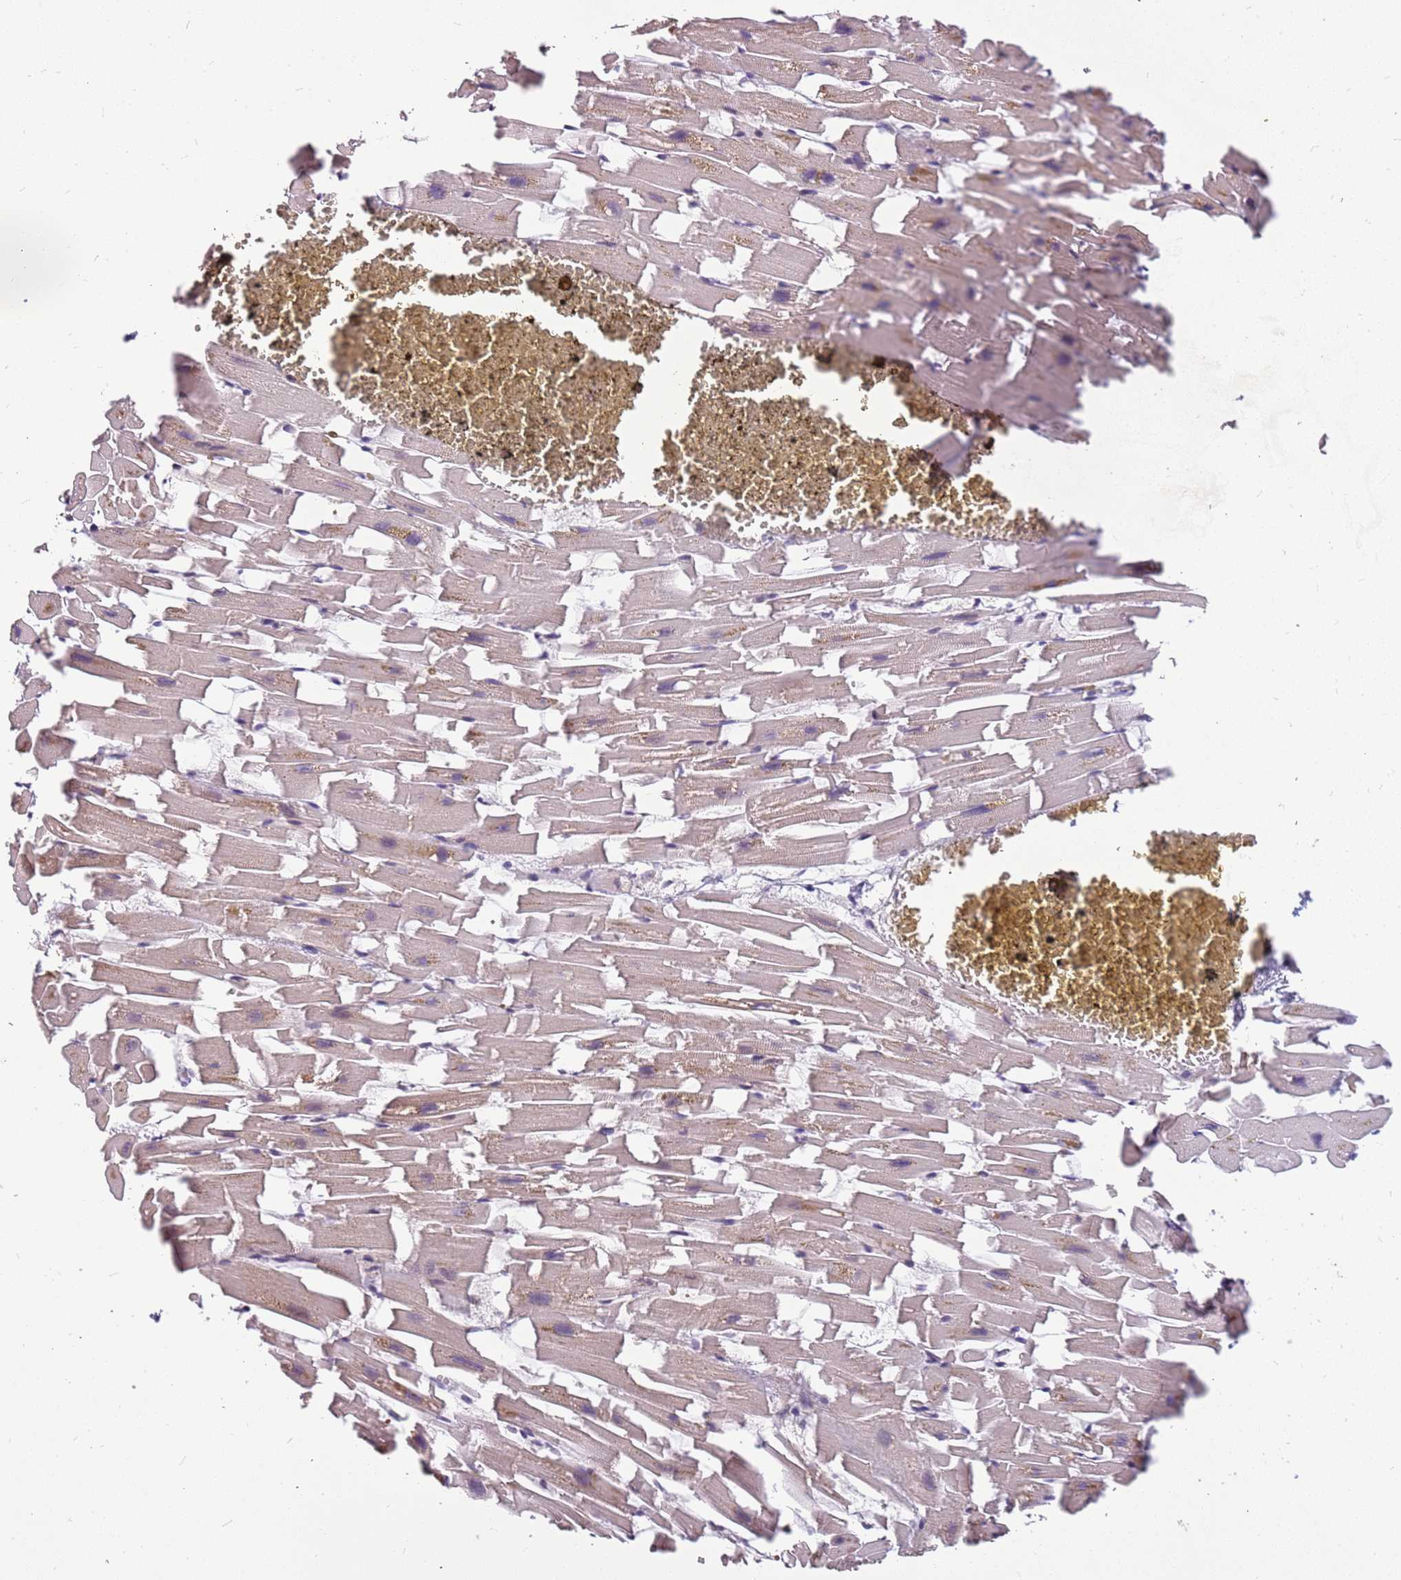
{"staining": {"intensity": "moderate", "quantity": "25%-75%", "location": "cytoplasmic/membranous"}, "tissue": "heart muscle", "cell_type": "Cardiomyocytes", "image_type": "normal", "snomed": [{"axis": "morphology", "description": "Normal tissue, NOS"}, {"axis": "topography", "description": "Heart"}], "caption": "This image reveals immunohistochemistry (IHC) staining of normal heart muscle, with medium moderate cytoplasmic/membranous expression in approximately 25%-75% of cardiomyocytes.", "gene": "GBP2", "patient": {"sex": "female", "age": 64}}